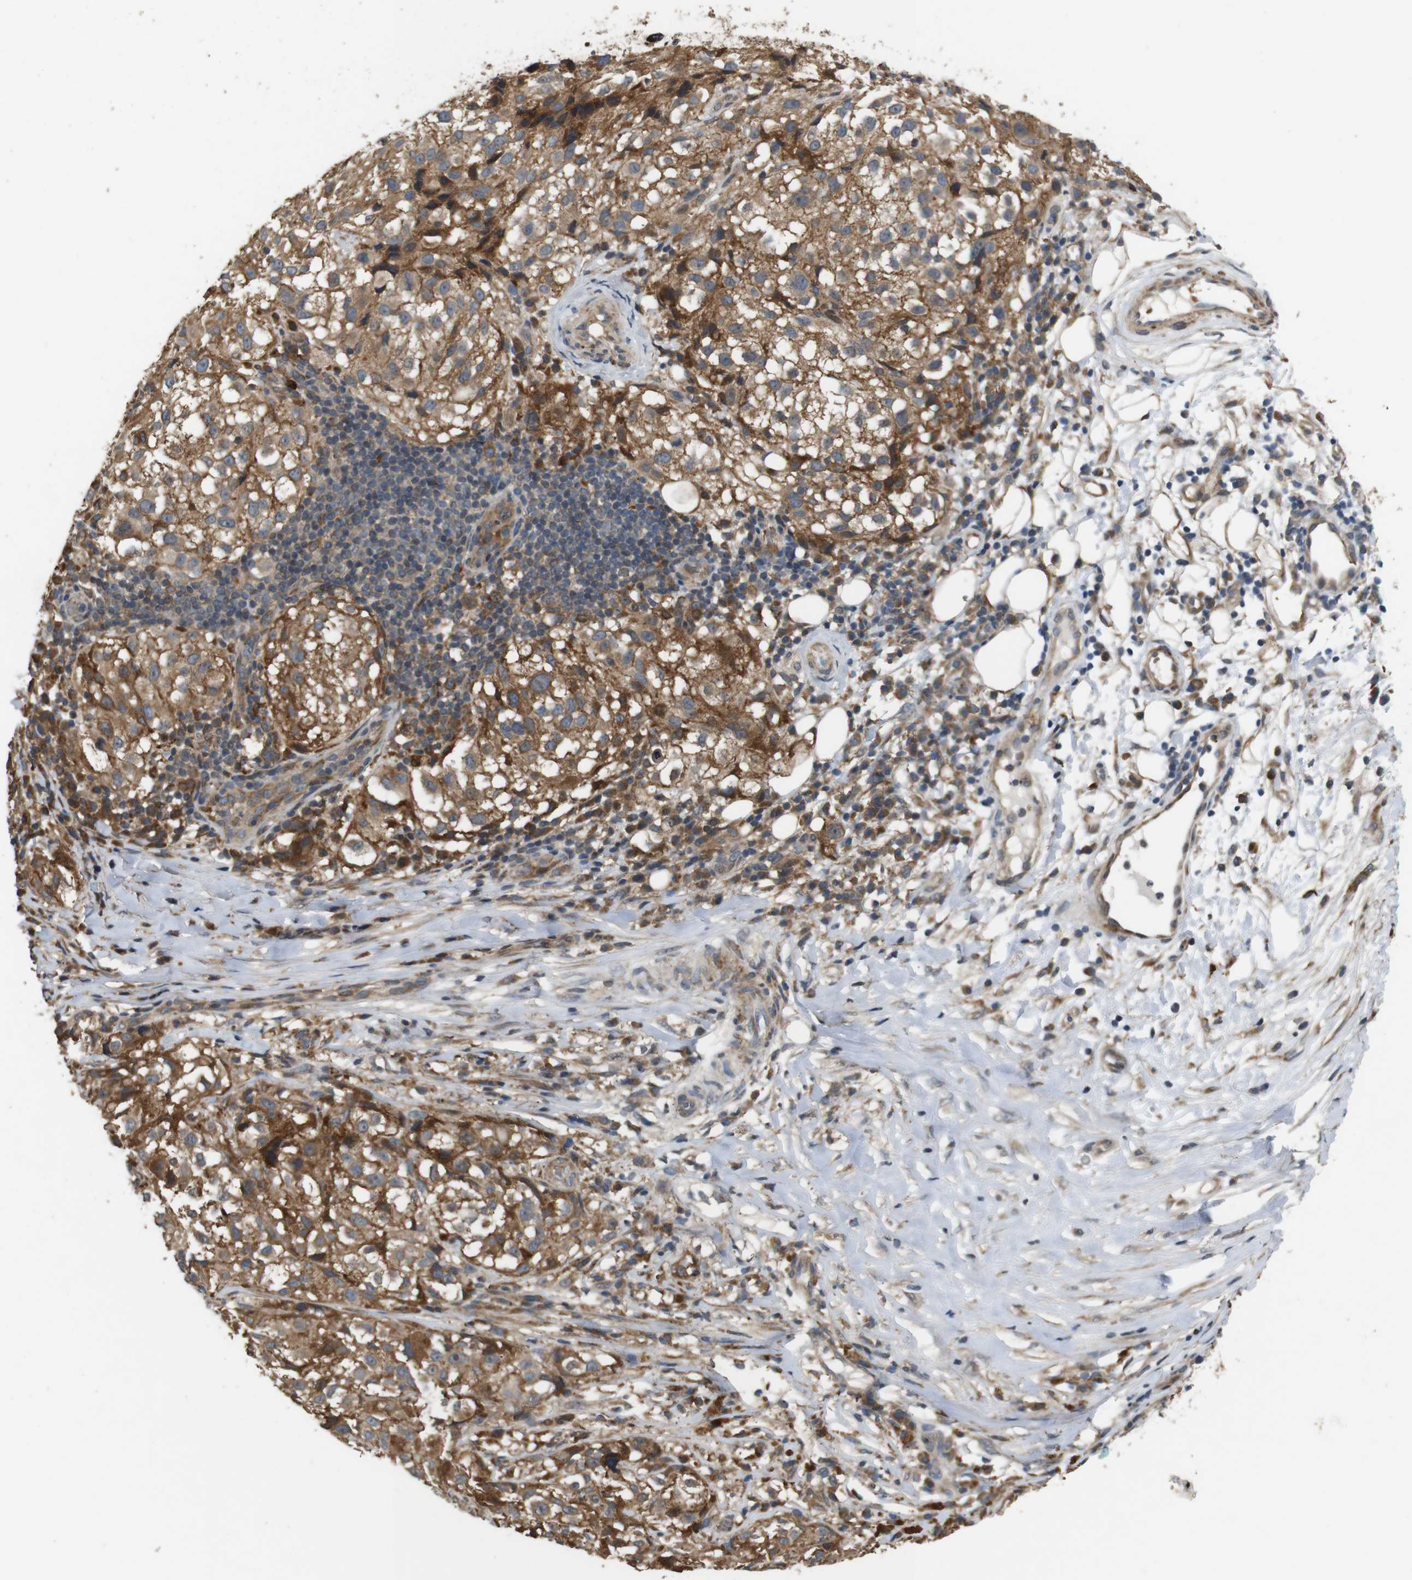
{"staining": {"intensity": "moderate", "quantity": ">75%", "location": "cytoplasmic/membranous"}, "tissue": "melanoma", "cell_type": "Tumor cells", "image_type": "cancer", "snomed": [{"axis": "morphology", "description": "Necrosis, NOS"}, {"axis": "morphology", "description": "Malignant melanoma, NOS"}, {"axis": "topography", "description": "Skin"}], "caption": "Malignant melanoma tissue reveals moderate cytoplasmic/membranous positivity in approximately >75% of tumor cells, visualized by immunohistochemistry. The protein of interest is shown in brown color, while the nuclei are stained blue.", "gene": "EPHB2", "patient": {"sex": "female", "age": 87}}